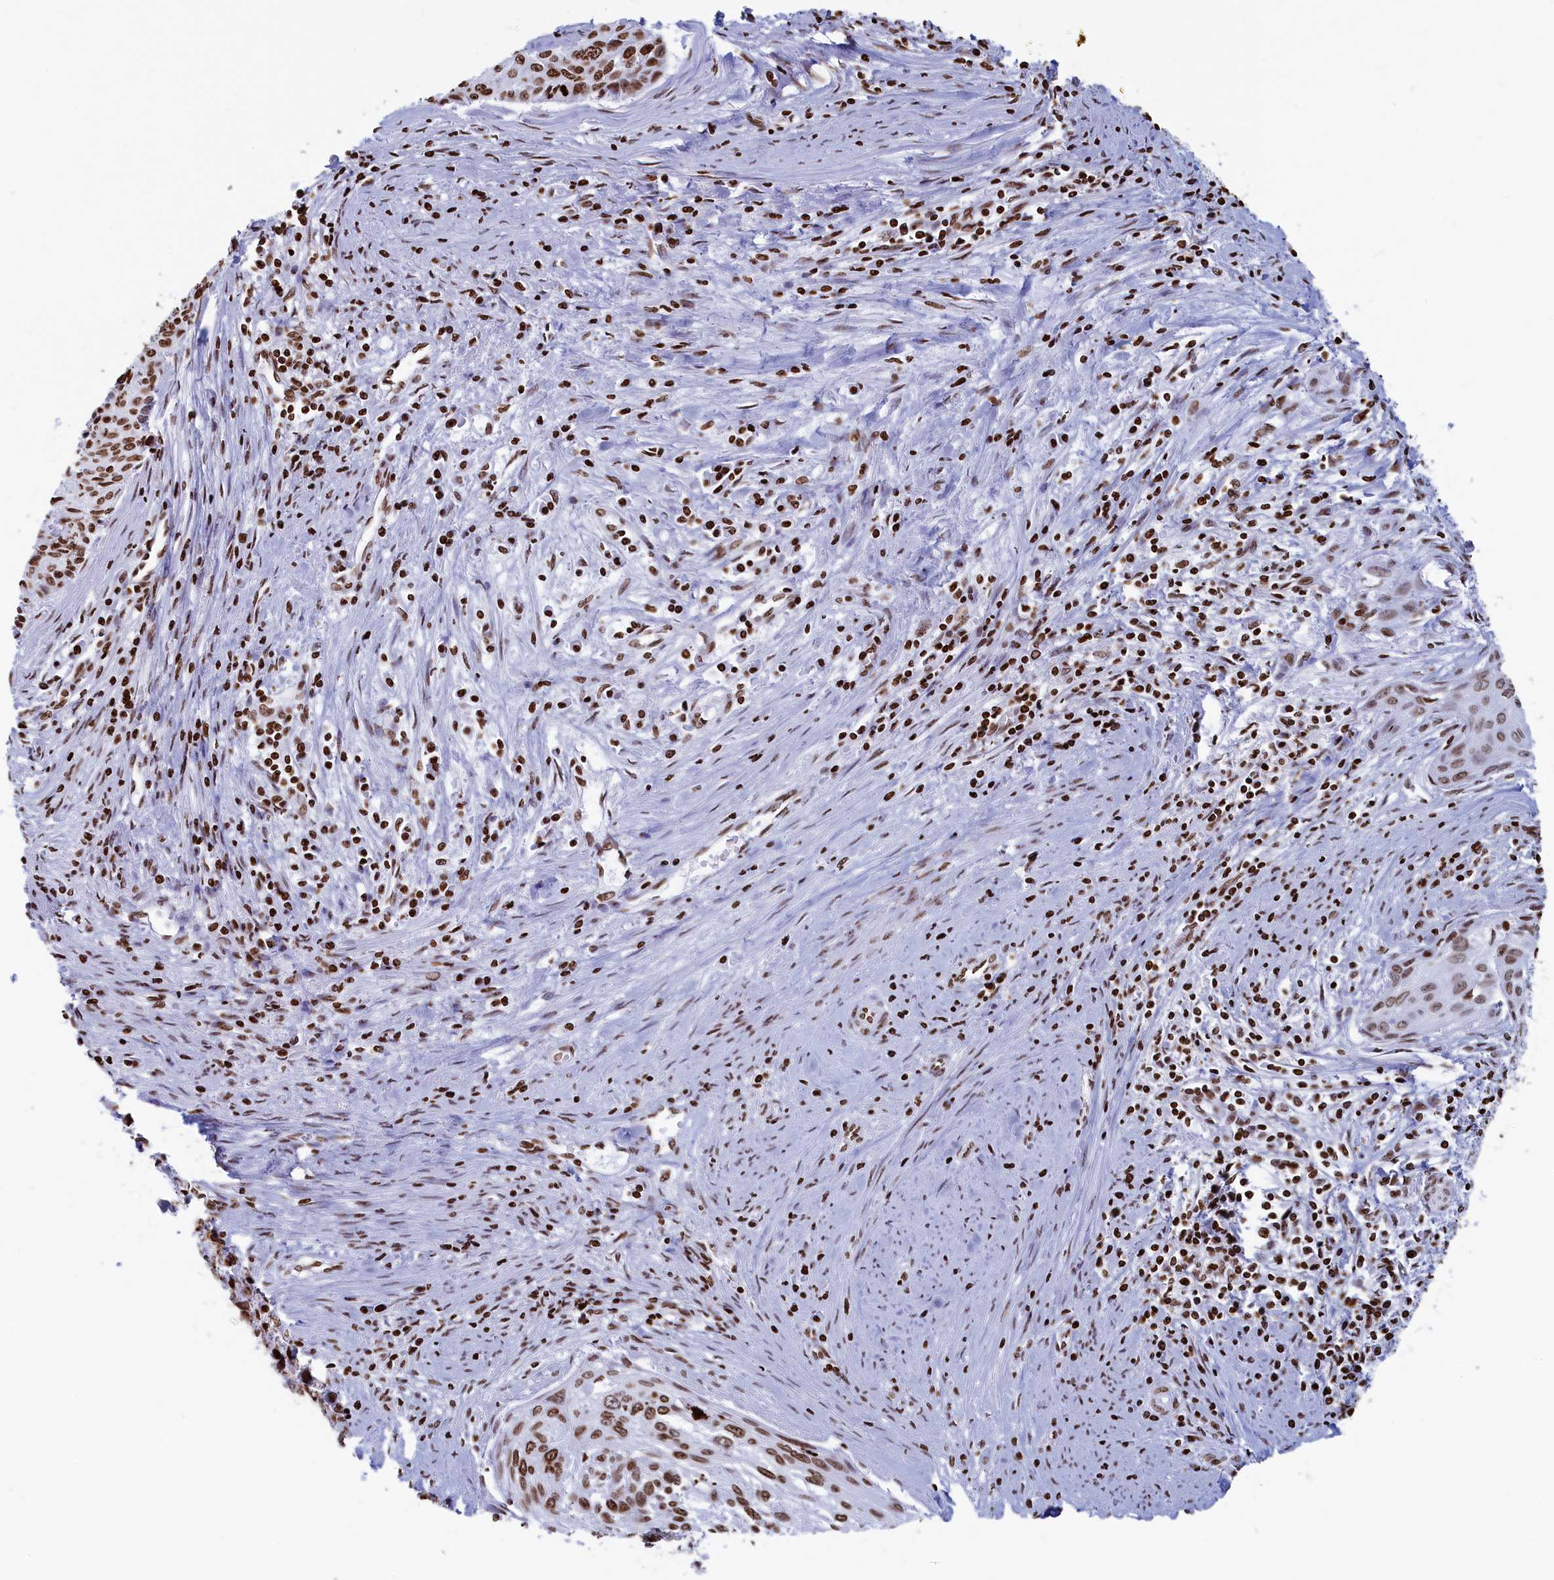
{"staining": {"intensity": "moderate", "quantity": ">75%", "location": "nuclear"}, "tissue": "cervical cancer", "cell_type": "Tumor cells", "image_type": "cancer", "snomed": [{"axis": "morphology", "description": "Squamous cell carcinoma, NOS"}, {"axis": "topography", "description": "Cervix"}], "caption": "An image of cervical squamous cell carcinoma stained for a protein exhibits moderate nuclear brown staining in tumor cells. Immunohistochemistry (ihc) stains the protein in brown and the nuclei are stained blue.", "gene": "APOBEC3A", "patient": {"sex": "female", "age": 55}}